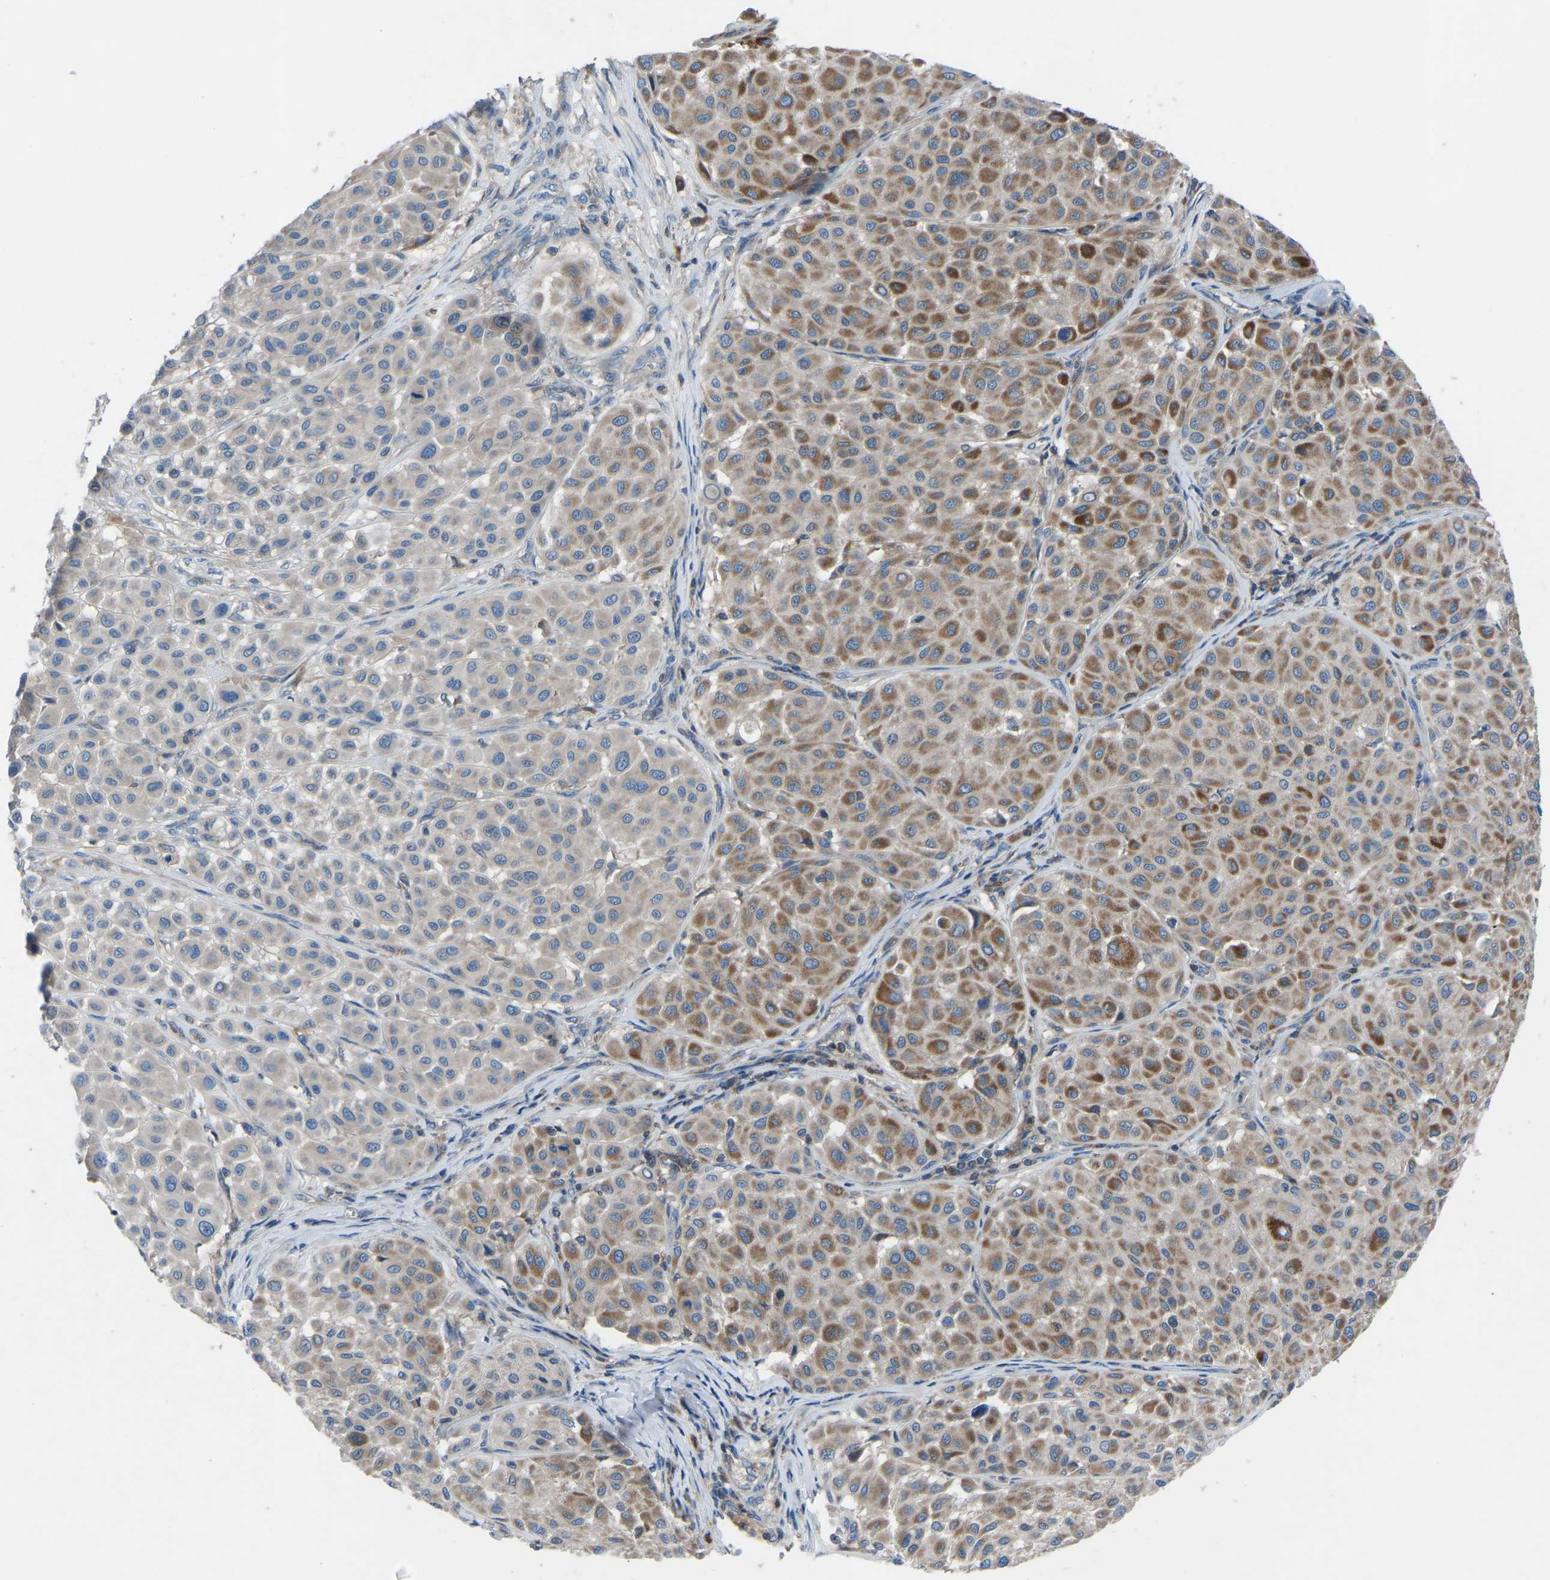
{"staining": {"intensity": "moderate", "quantity": ">75%", "location": "cytoplasmic/membranous"}, "tissue": "melanoma", "cell_type": "Tumor cells", "image_type": "cancer", "snomed": [{"axis": "morphology", "description": "Malignant melanoma, Metastatic site"}, {"axis": "topography", "description": "Soft tissue"}], "caption": "Malignant melanoma (metastatic site) was stained to show a protein in brown. There is medium levels of moderate cytoplasmic/membranous staining in approximately >75% of tumor cells.", "gene": "GRK6", "patient": {"sex": "male", "age": 41}}